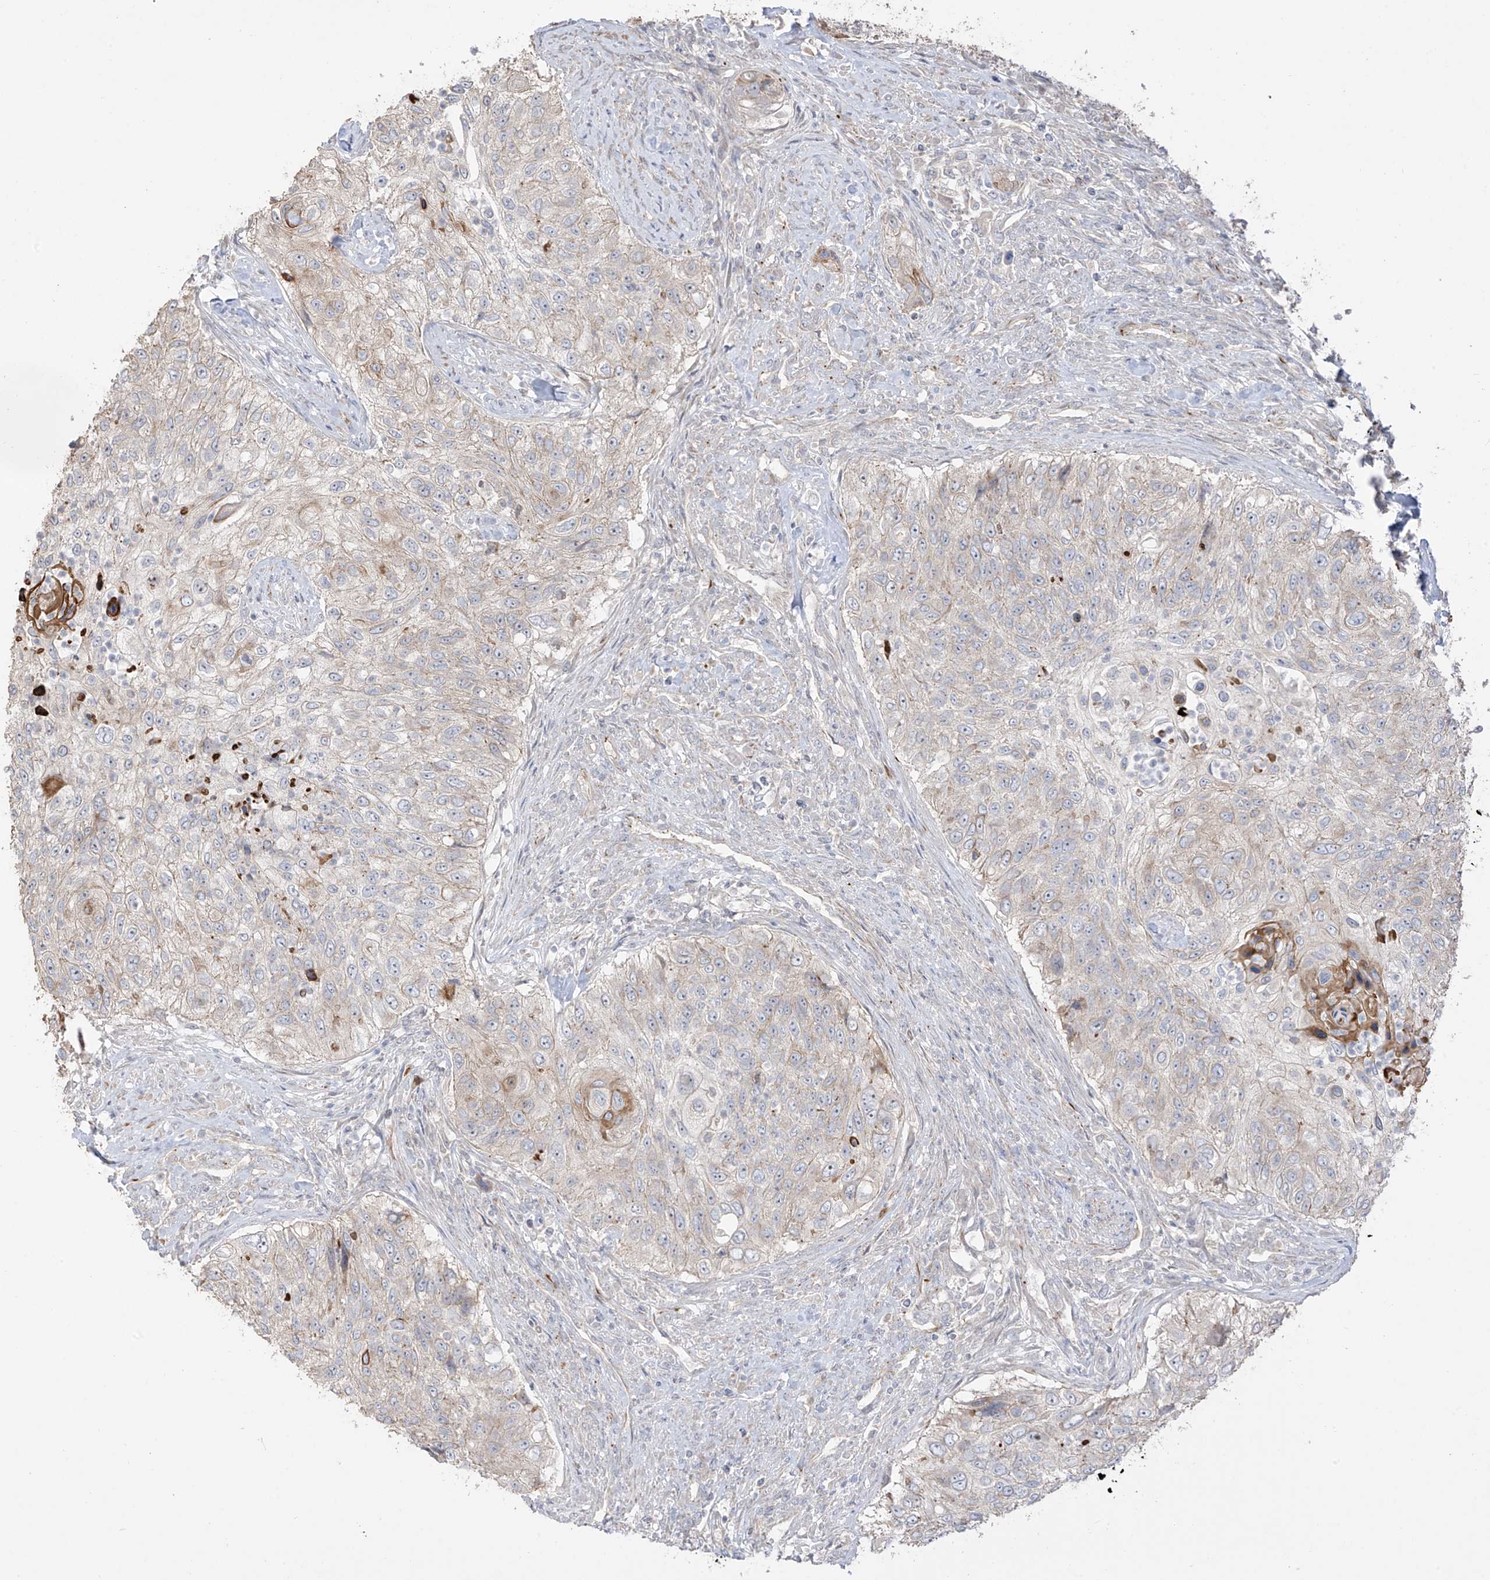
{"staining": {"intensity": "weak", "quantity": "<25%", "location": "cytoplasmic/membranous"}, "tissue": "urothelial cancer", "cell_type": "Tumor cells", "image_type": "cancer", "snomed": [{"axis": "morphology", "description": "Urothelial carcinoma, High grade"}, {"axis": "topography", "description": "Urinary bladder"}], "caption": "Protein analysis of urothelial carcinoma (high-grade) displays no significant expression in tumor cells.", "gene": "DCDC2", "patient": {"sex": "female", "age": 60}}